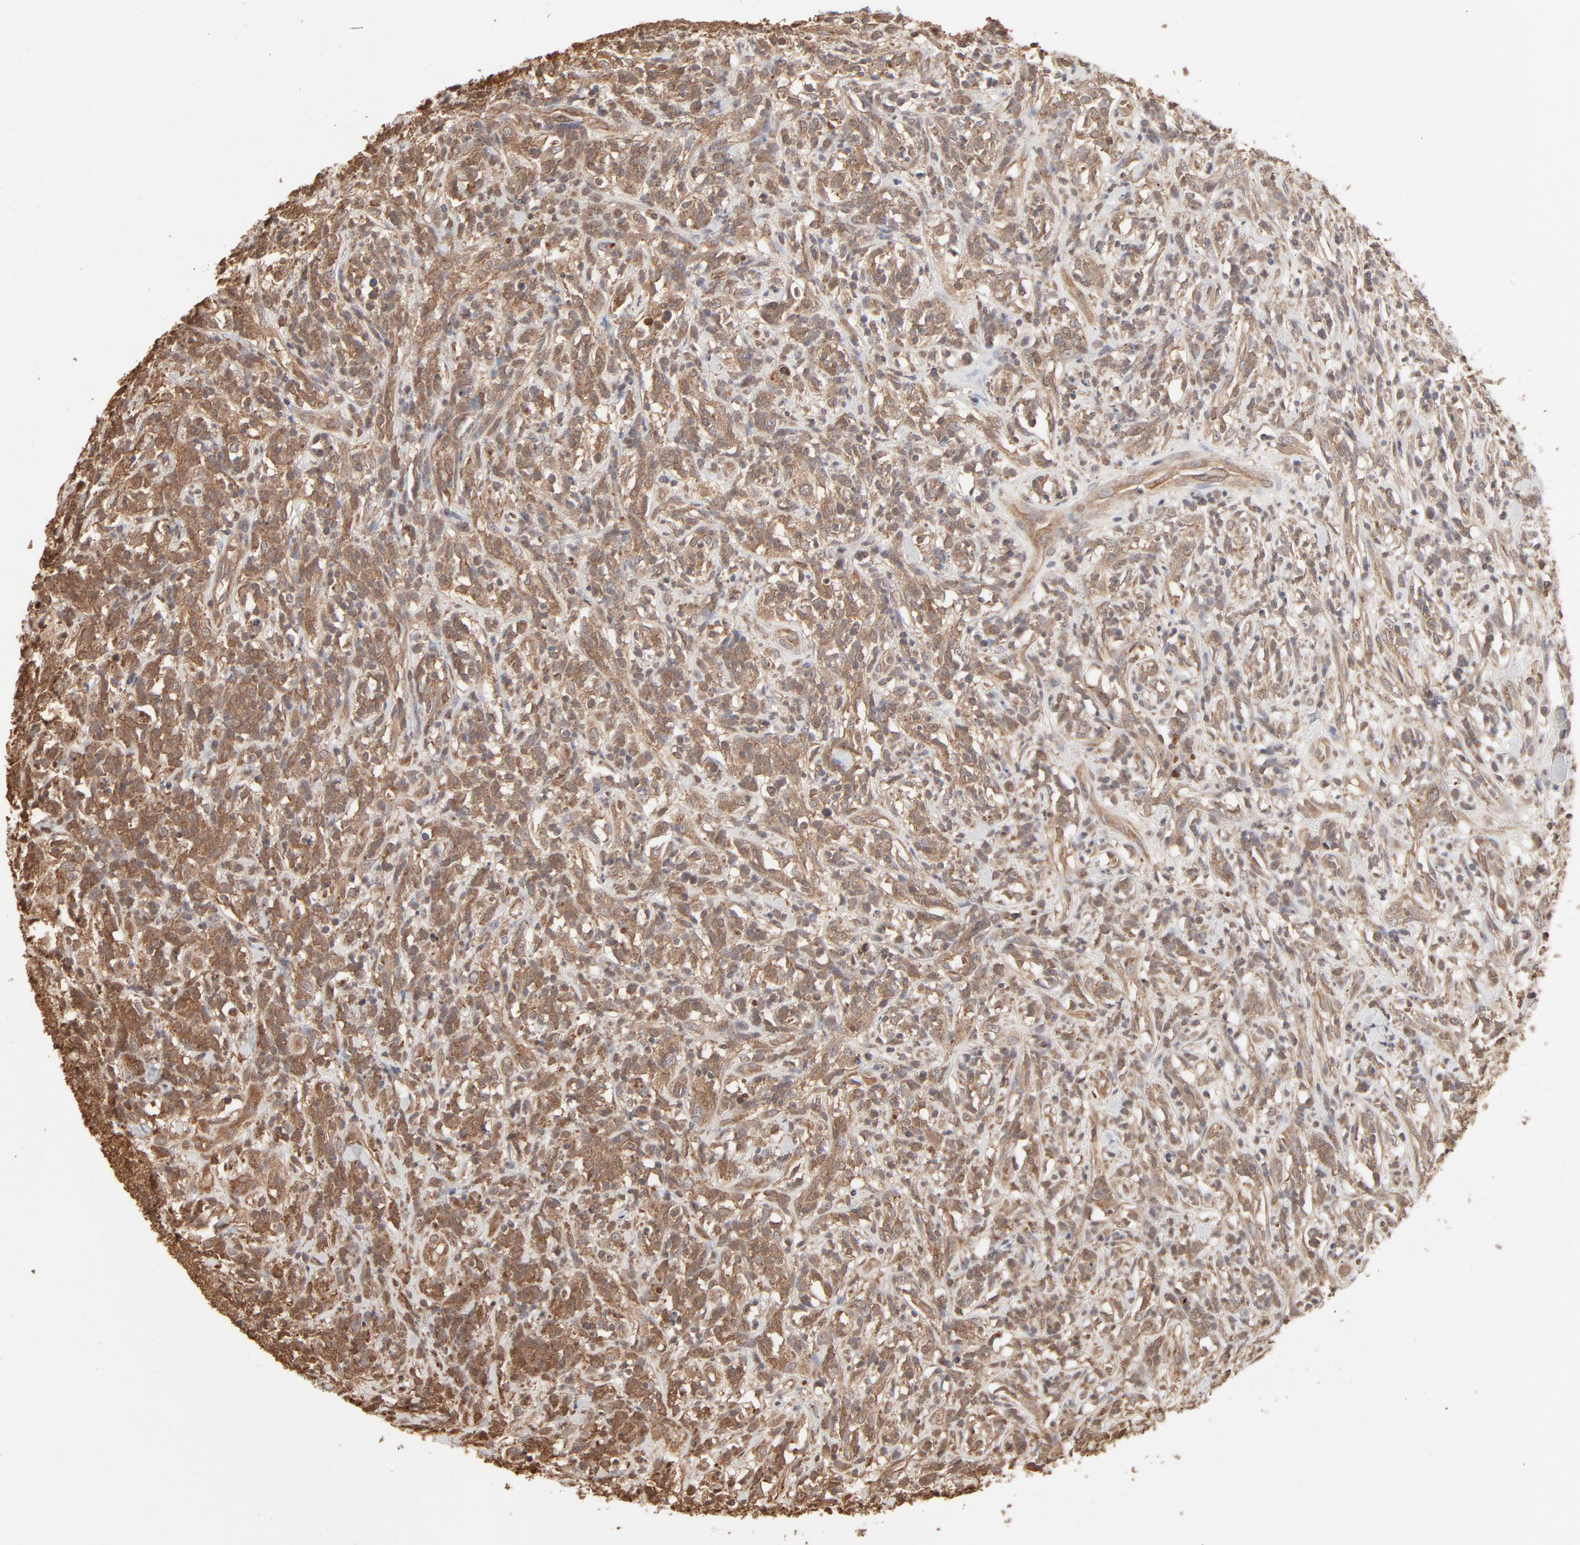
{"staining": {"intensity": "moderate", "quantity": ">75%", "location": "cytoplasmic/membranous"}, "tissue": "lymphoma", "cell_type": "Tumor cells", "image_type": "cancer", "snomed": [{"axis": "morphology", "description": "Malignant lymphoma, non-Hodgkin's type, High grade"}, {"axis": "topography", "description": "Lymph node"}], "caption": "Immunohistochemistry (IHC) (DAB (3,3'-diaminobenzidine)) staining of lymphoma shows moderate cytoplasmic/membranous protein staining in approximately >75% of tumor cells.", "gene": "PPP2CA", "patient": {"sex": "female", "age": 73}}